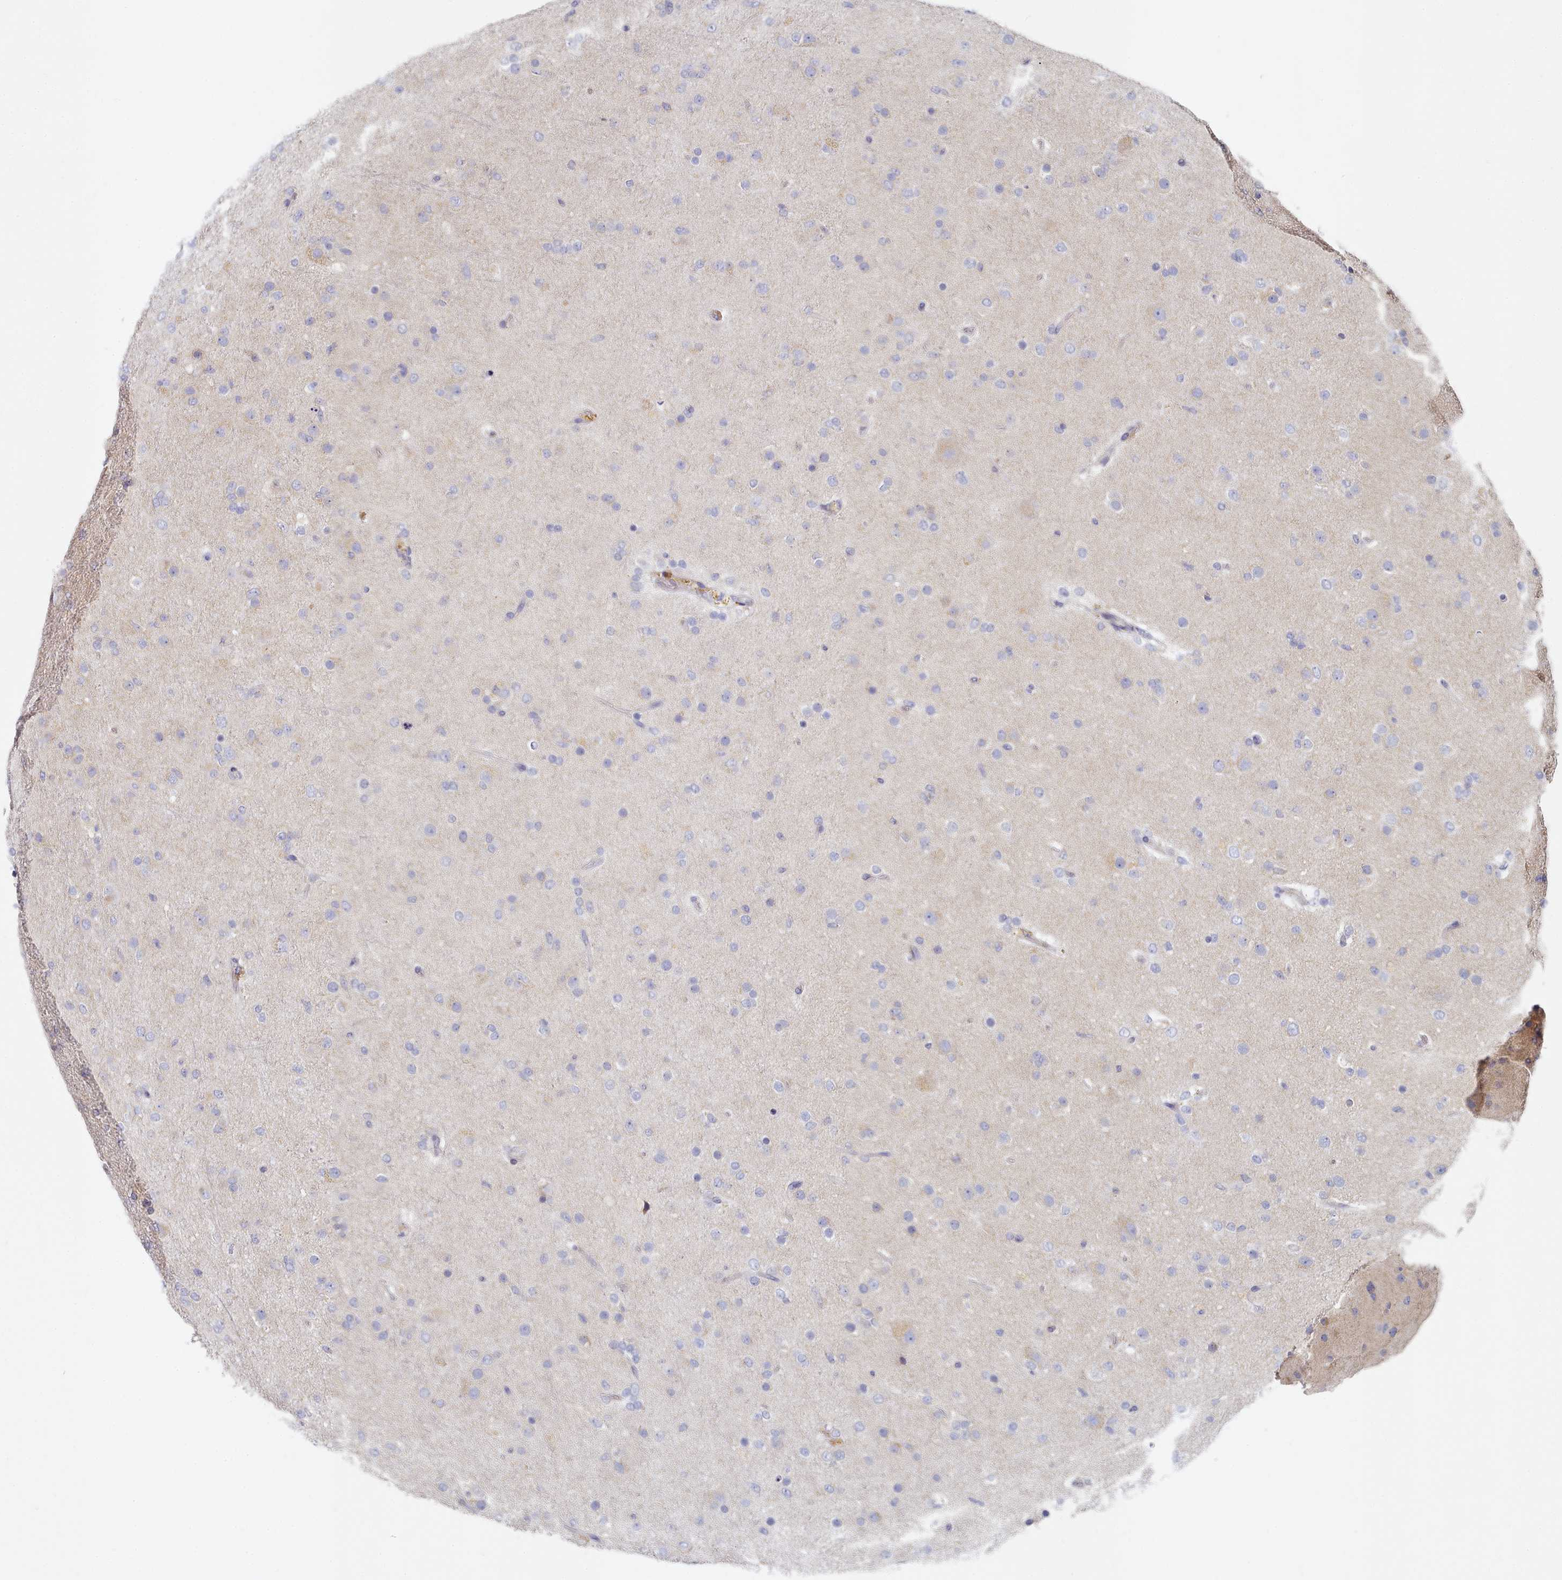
{"staining": {"intensity": "negative", "quantity": "none", "location": "none"}, "tissue": "glioma", "cell_type": "Tumor cells", "image_type": "cancer", "snomed": [{"axis": "morphology", "description": "Glioma, malignant, Low grade"}, {"axis": "topography", "description": "Brain"}], "caption": "This histopathology image is of malignant glioma (low-grade) stained with immunohistochemistry (IHC) to label a protein in brown with the nuclei are counter-stained blue. There is no staining in tumor cells.", "gene": "TYW1B", "patient": {"sex": "male", "age": 65}}